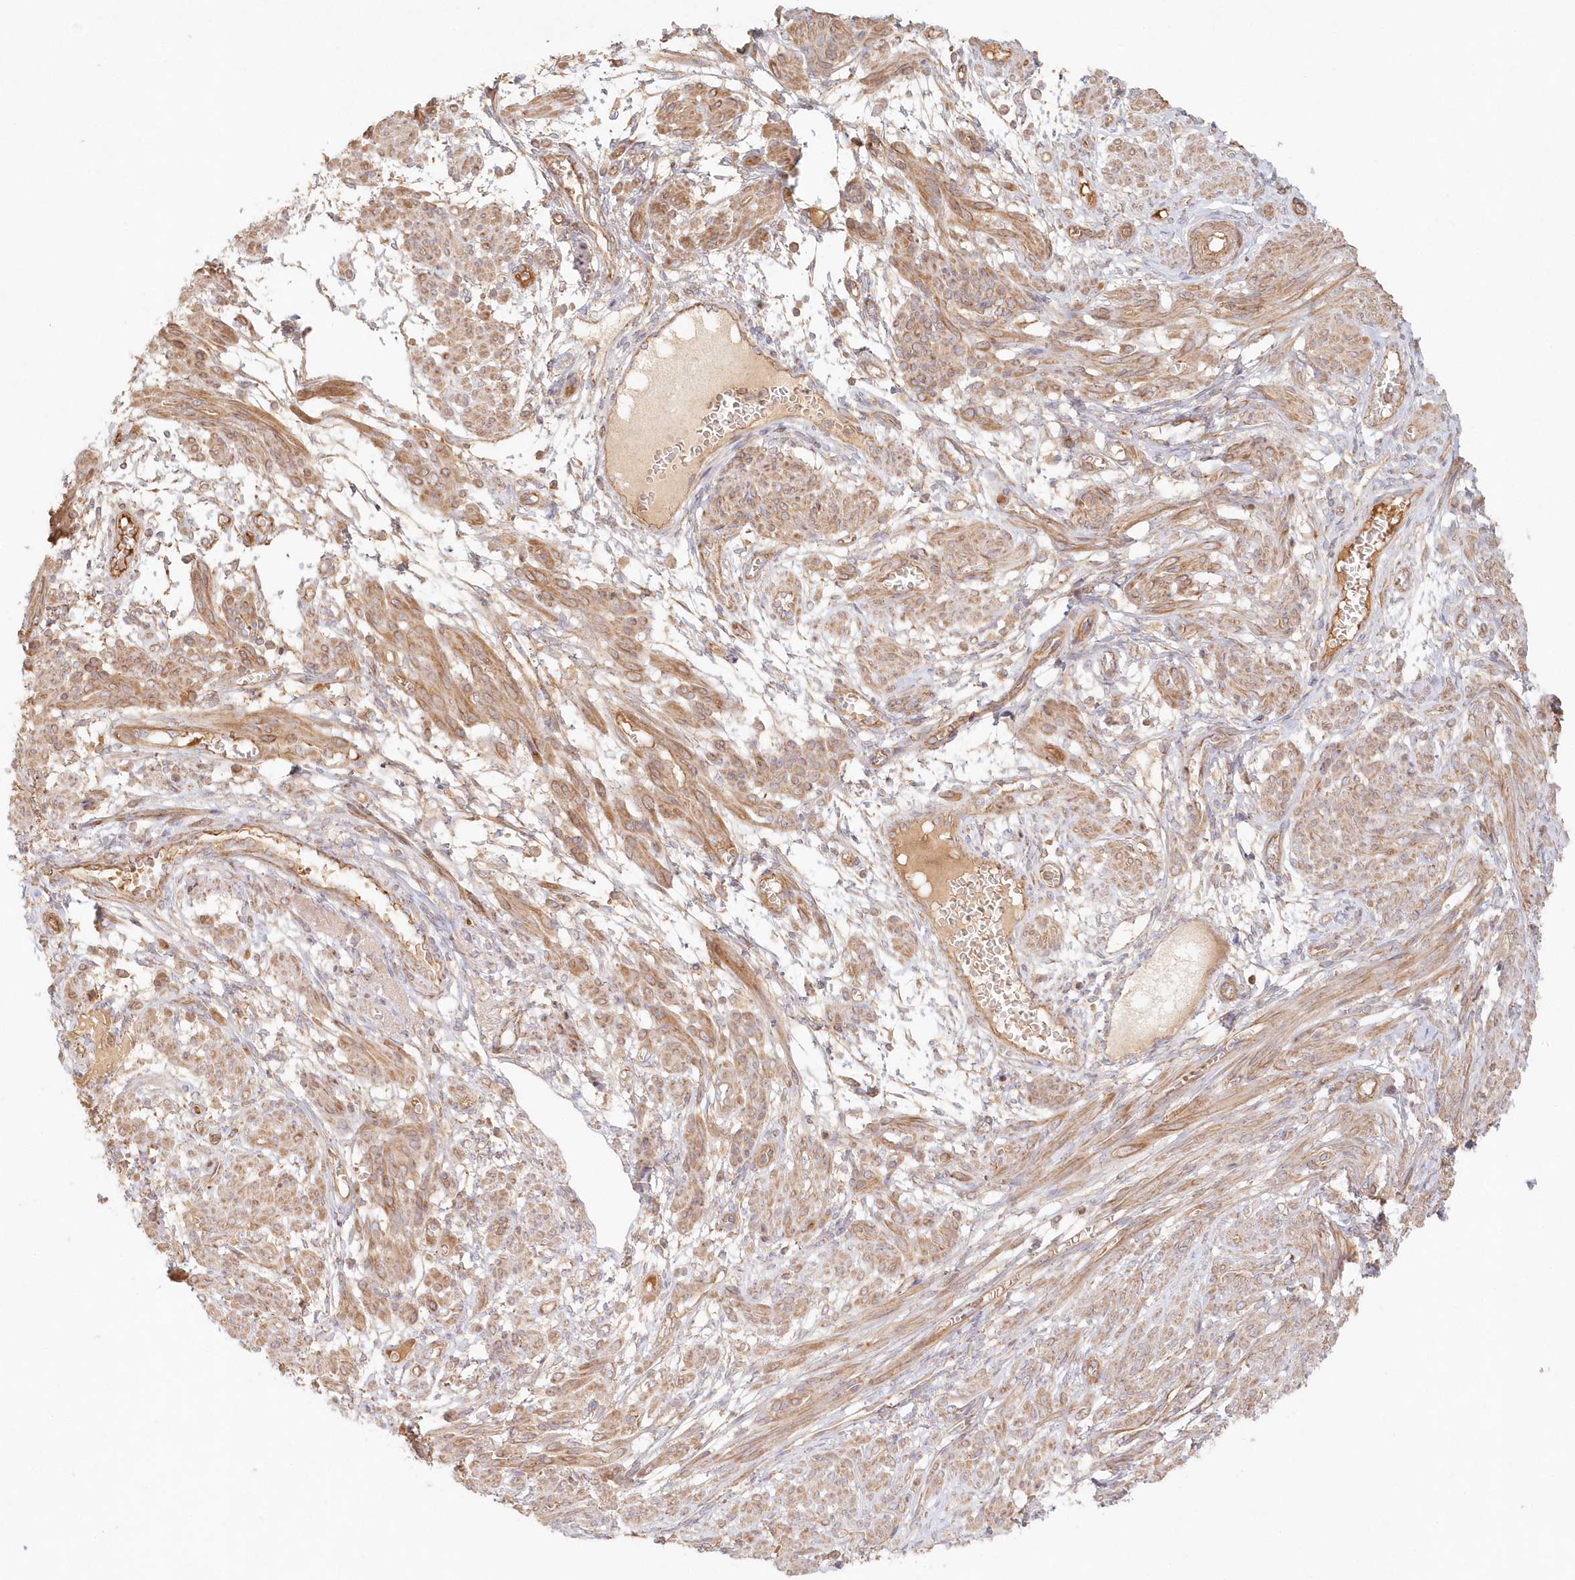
{"staining": {"intensity": "moderate", "quantity": ">75%", "location": "cytoplasmic/membranous"}, "tissue": "smooth muscle", "cell_type": "Smooth muscle cells", "image_type": "normal", "snomed": [{"axis": "morphology", "description": "Normal tissue, NOS"}, {"axis": "topography", "description": "Smooth muscle"}], "caption": "This is an image of immunohistochemistry (IHC) staining of benign smooth muscle, which shows moderate positivity in the cytoplasmic/membranous of smooth muscle cells.", "gene": "KIAA0232", "patient": {"sex": "female", "age": 39}}